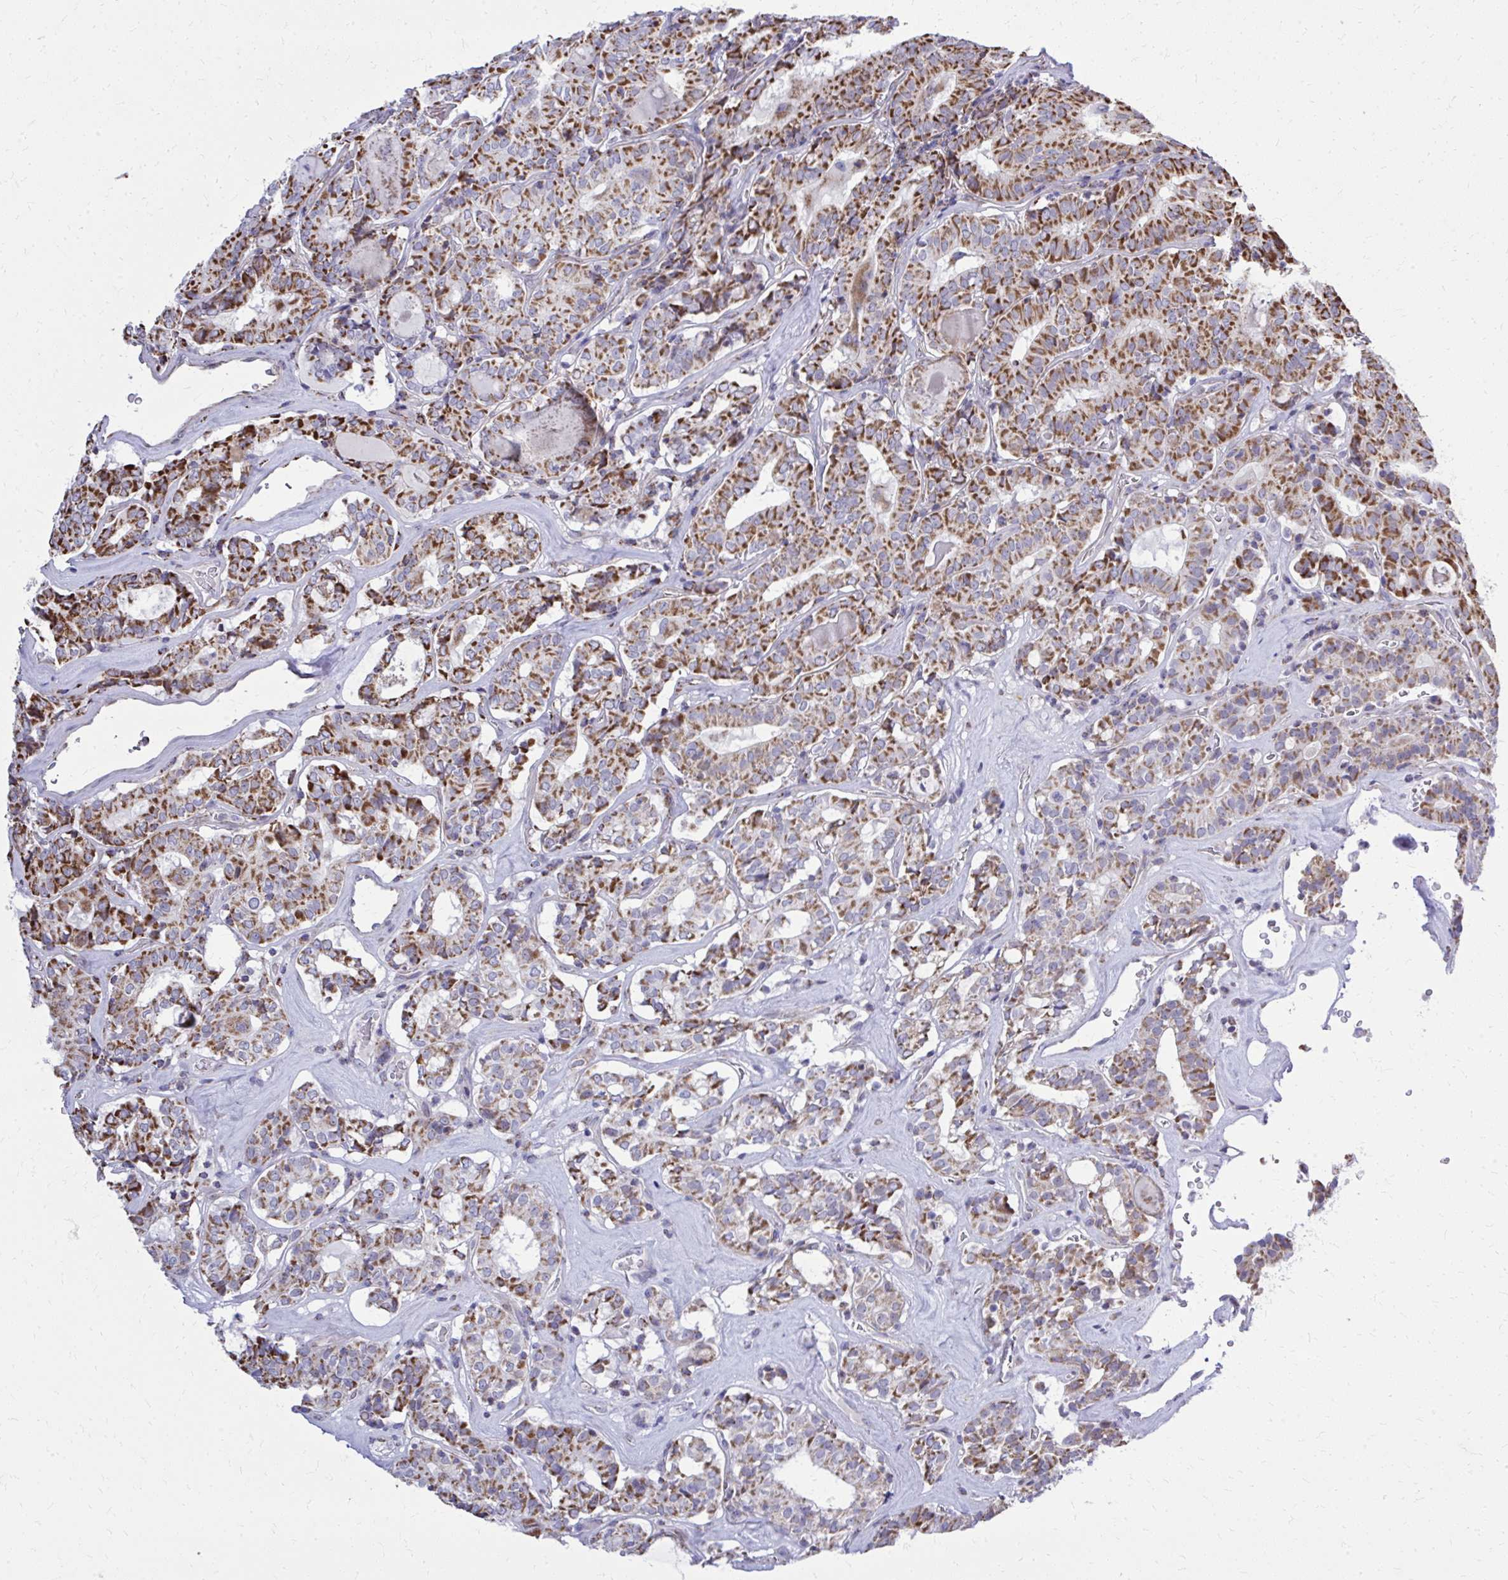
{"staining": {"intensity": "strong", "quantity": ">75%", "location": "cytoplasmic/membranous"}, "tissue": "thyroid cancer", "cell_type": "Tumor cells", "image_type": "cancer", "snomed": [{"axis": "morphology", "description": "Papillary adenocarcinoma, NOS"}, {"axis": "topography", "description": "Thyroid gland"}], "caption": "Papillary adenocarcinoma (thyroid) tissue reveals strong cytoplasmic/membranous expression in about >75% of tumor cells (IHC, brightfield microscopy, high magnification).", "gene": "ZNF362", "patient": {"sex": "female", "age": 72}}